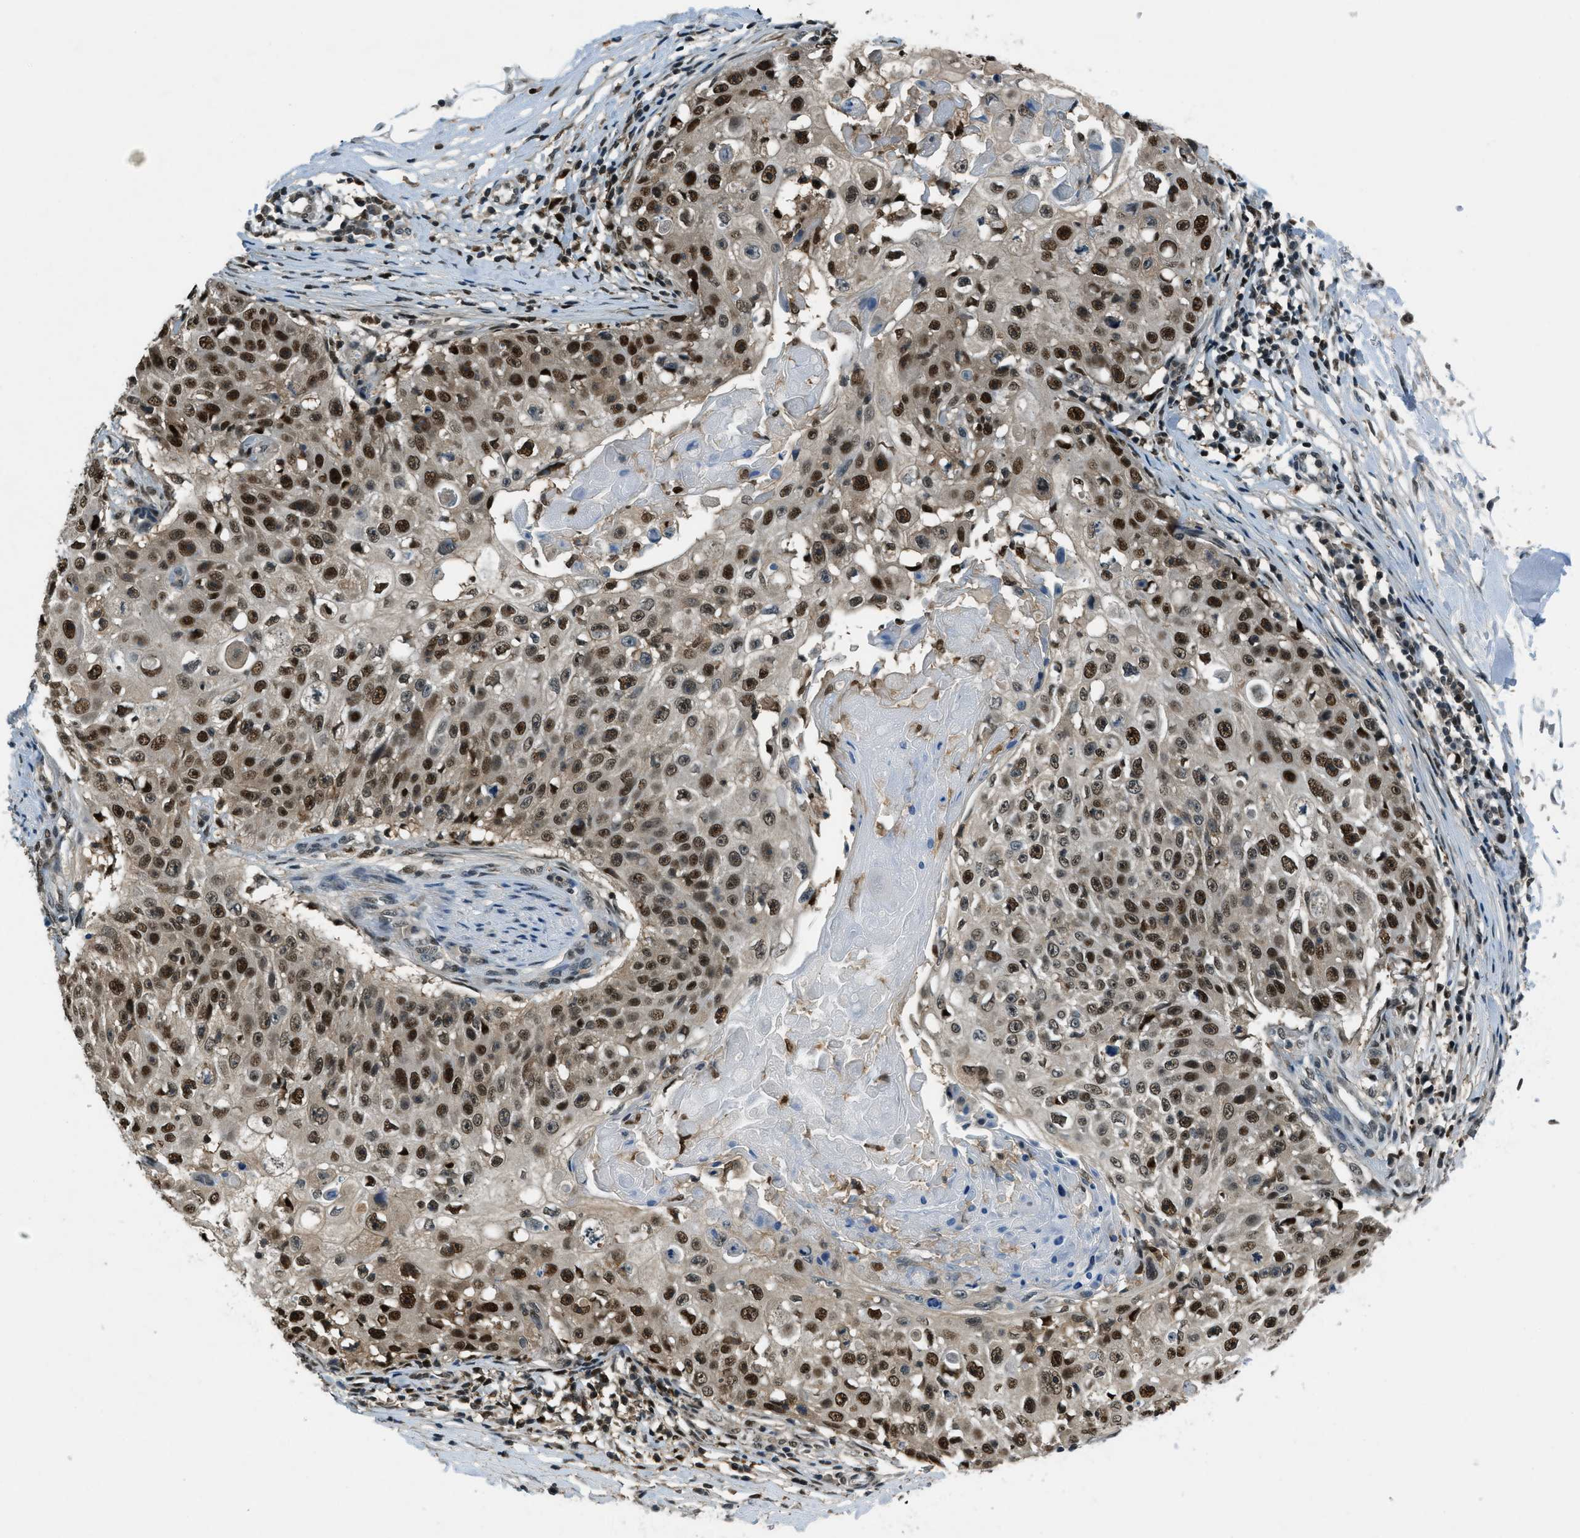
{"staining": {"intensity": "strong", "quantity": ">75%", "location": "nuclear"}, "tissue": "skin cancer", "cell_type": "Tumor cells", "image_type": "cancer", "snomed": [{"axis": "morphology", "description": "Squamous cell carcinoma, NOS"}, {"axis": "topography", "description": "Skin"}], "caption": "Protein expression analysis of human skin cancer reveals strong nuclear expression in about >75% of tumor cells.", "gene": "OGFR", "patient": {"sex": "male", "age": 86}}